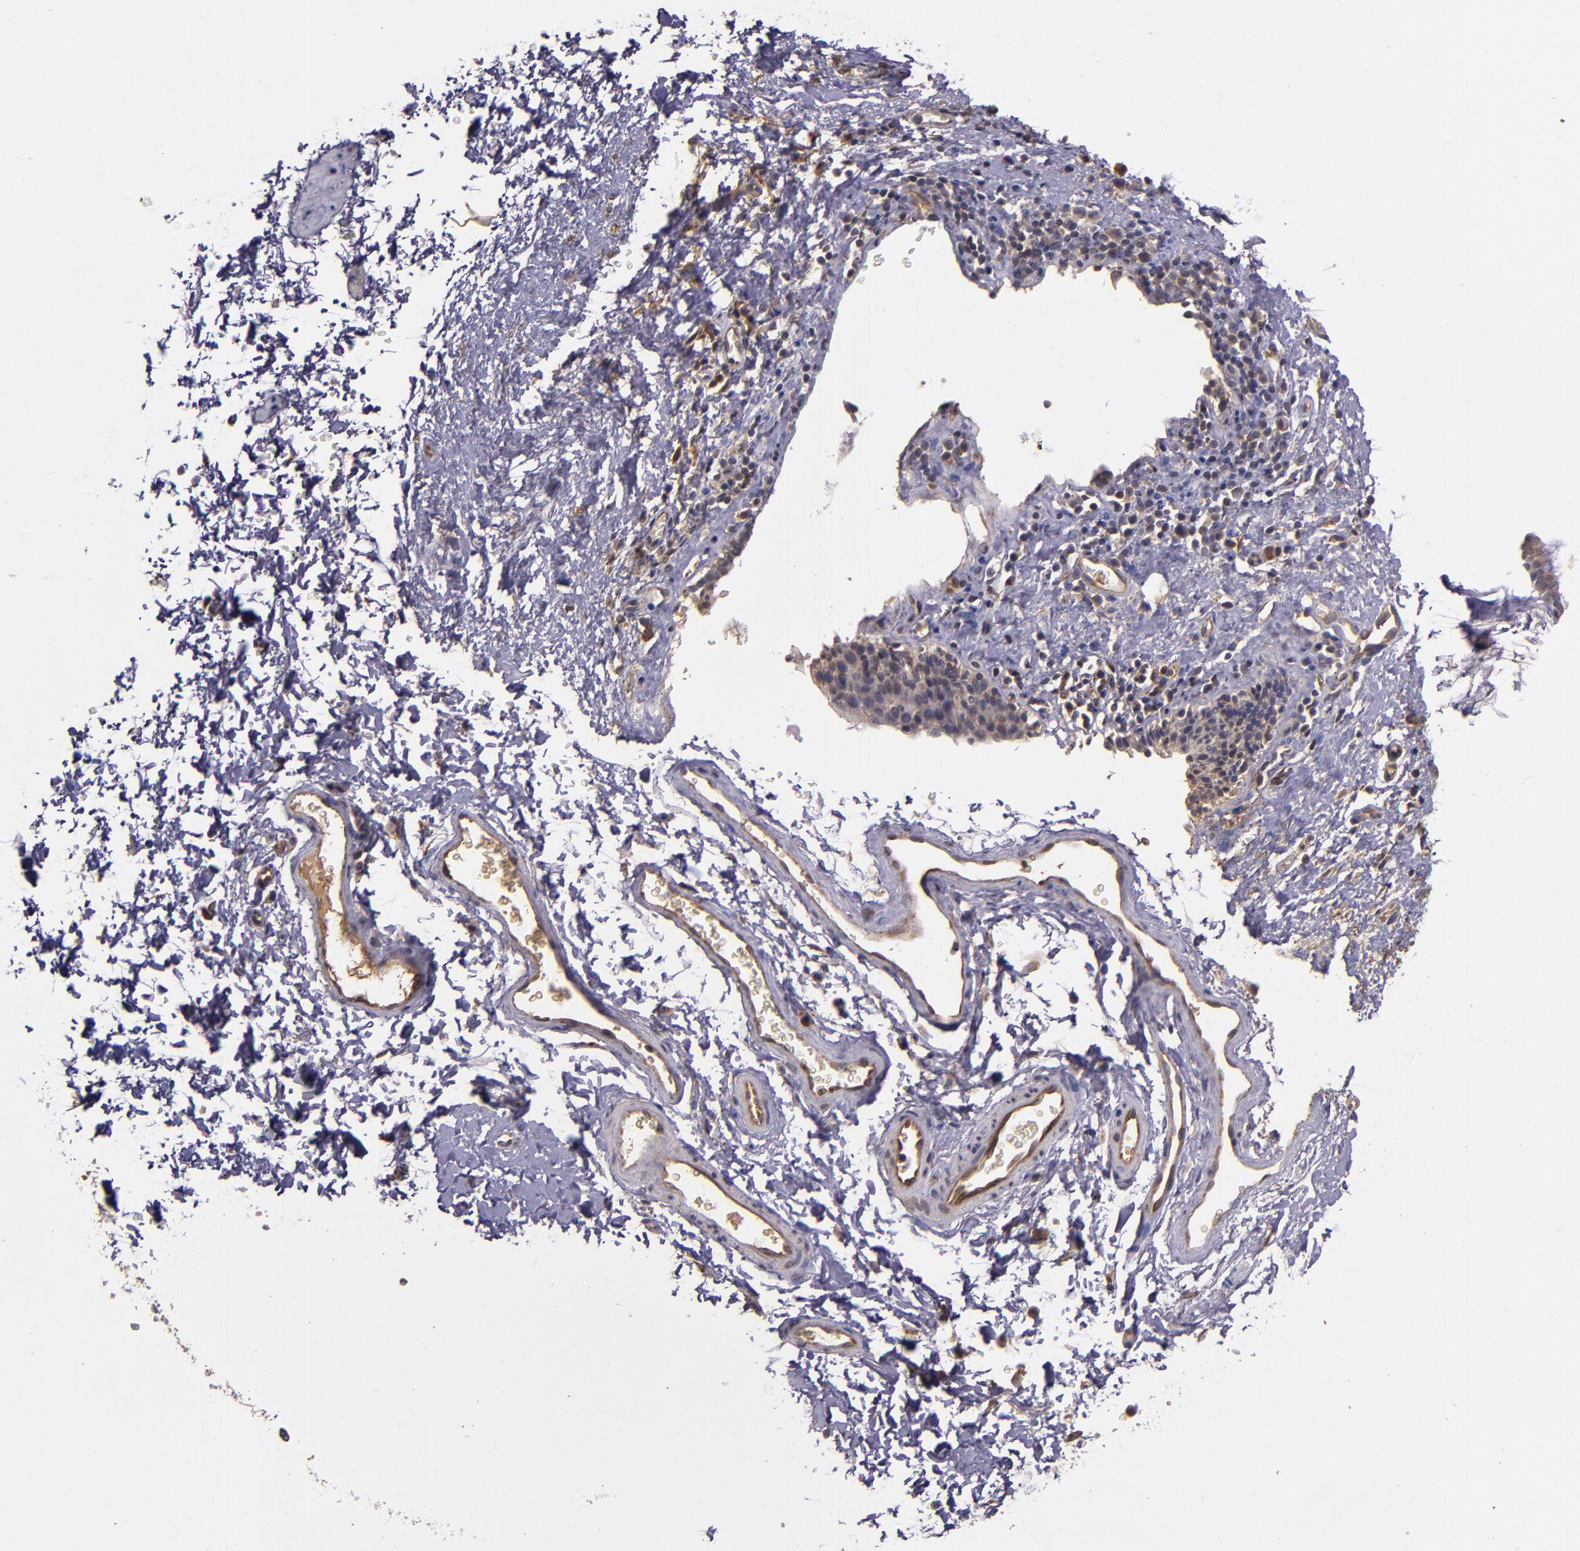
{"staining": {"intensity": "weak", "quantity": ">75%", "location": "cytoplasmic/membranous"}, "tissue": "esophagus", "cell_type": "Squamous epithelial cells", "image_type": "normal", "snomed": [{"axis": "morphology", "description": "Normal tissue, NOS"}, {"axis": "topography", "description": "Esophagus"}], "caption": "A photomicrograph showing weak cytoplasmic/membranous staining in approximately >75% of squamous epithelial cells in unremarkable esophagus, as visualized by brown immunohistochemical staining.", "gene": "PRAF2", "patient": {"sex": "female", "age": 61}}